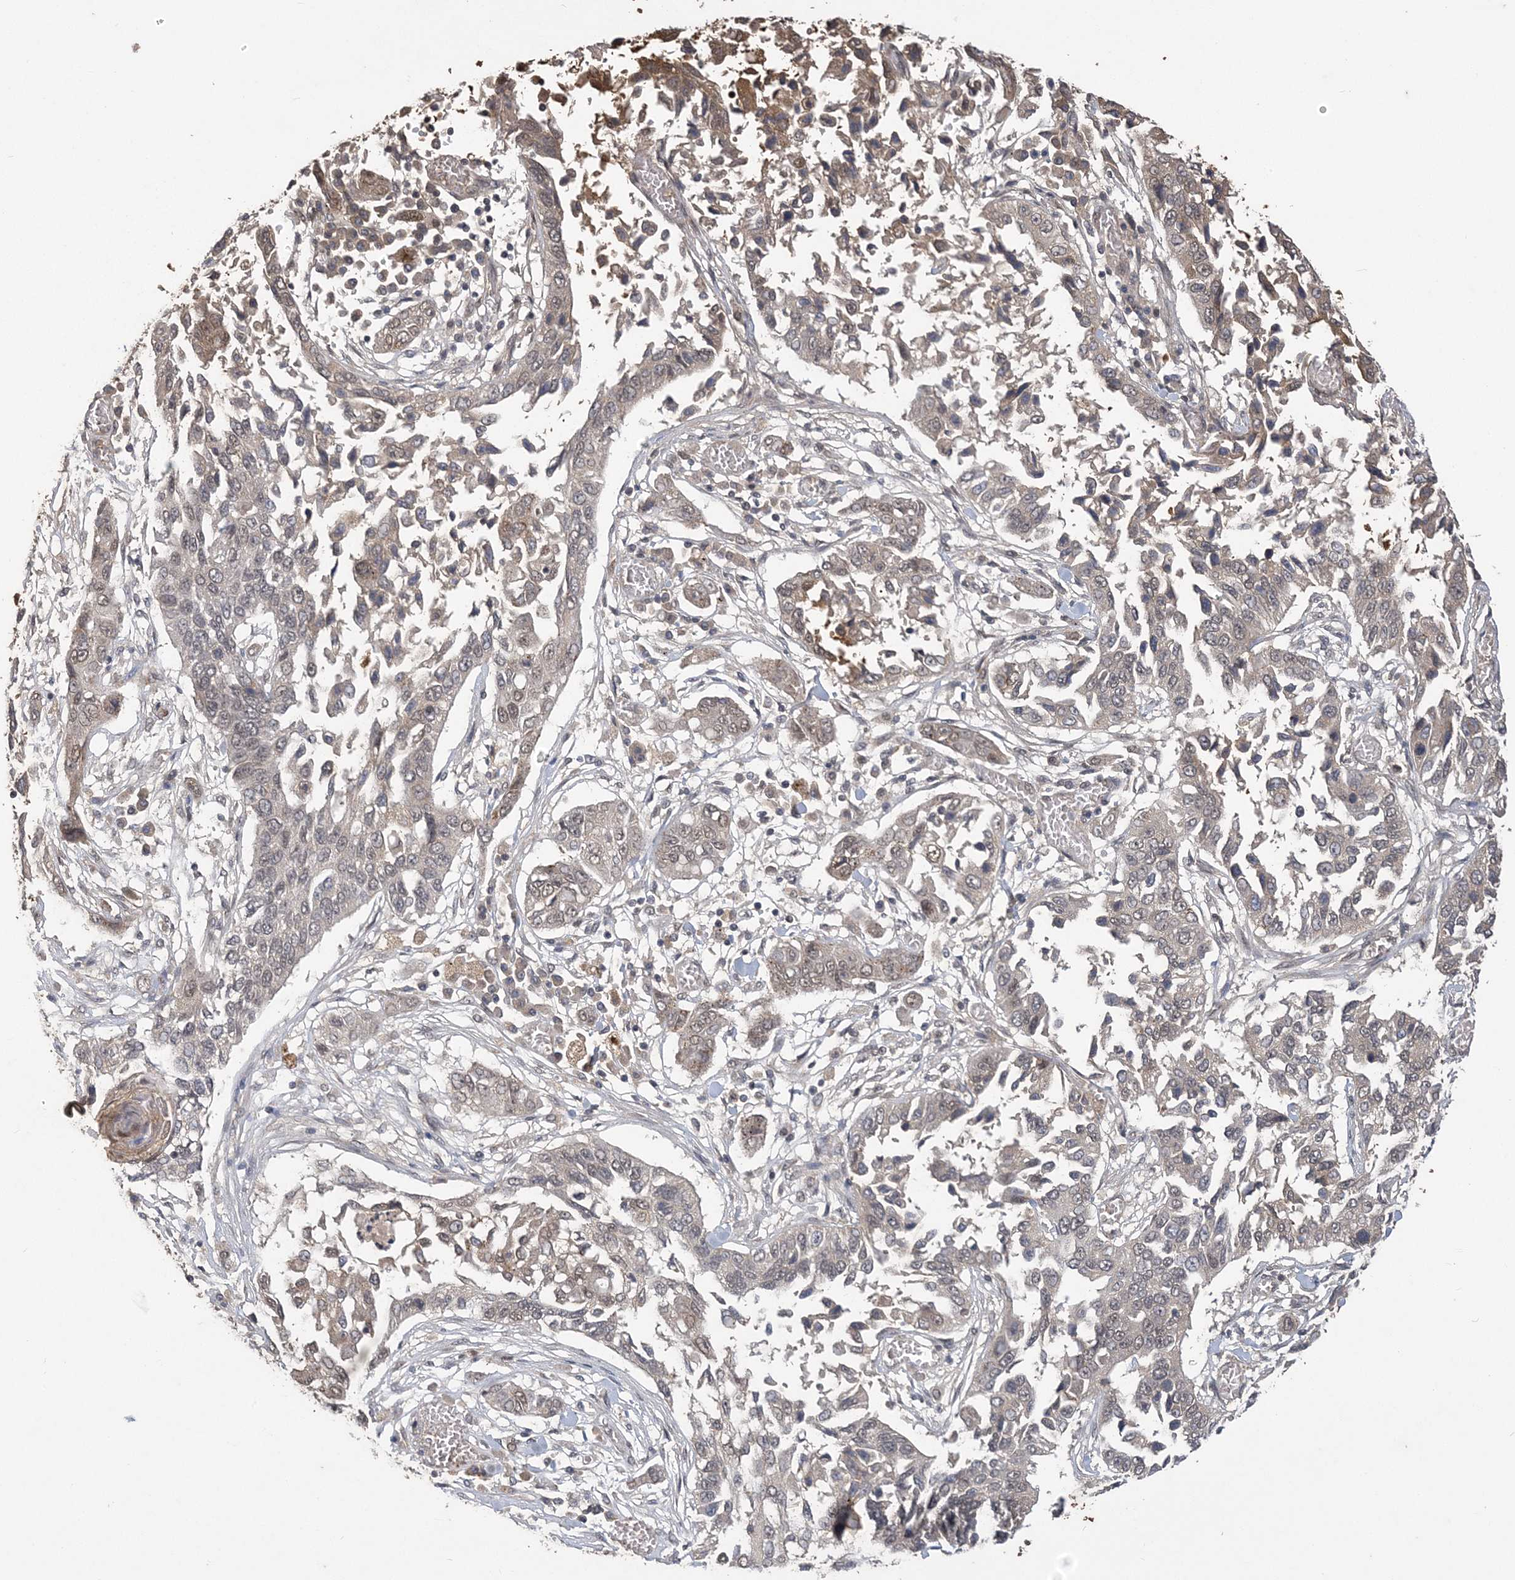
{"staining": {"intensity": "weak", "quantity": "25%-75%", "location": "nuclear"}, "tissue": "lung cancer", "cell_type": "Tumor cells", "image_type": "cancer", "snomed": [{"axis": "morphology", "description": "Squamous cell carcinoma, NOS"}, {"axis": "topography", "description": "Lung"}], "caption": "A low amount of weak nuclear expression is seen in about 25%-75% of tumor cells in lung squamous cell carcinoma tissue.", "gene": "ZBTB7A", "patient": {"sex": "male", "age": 71}}